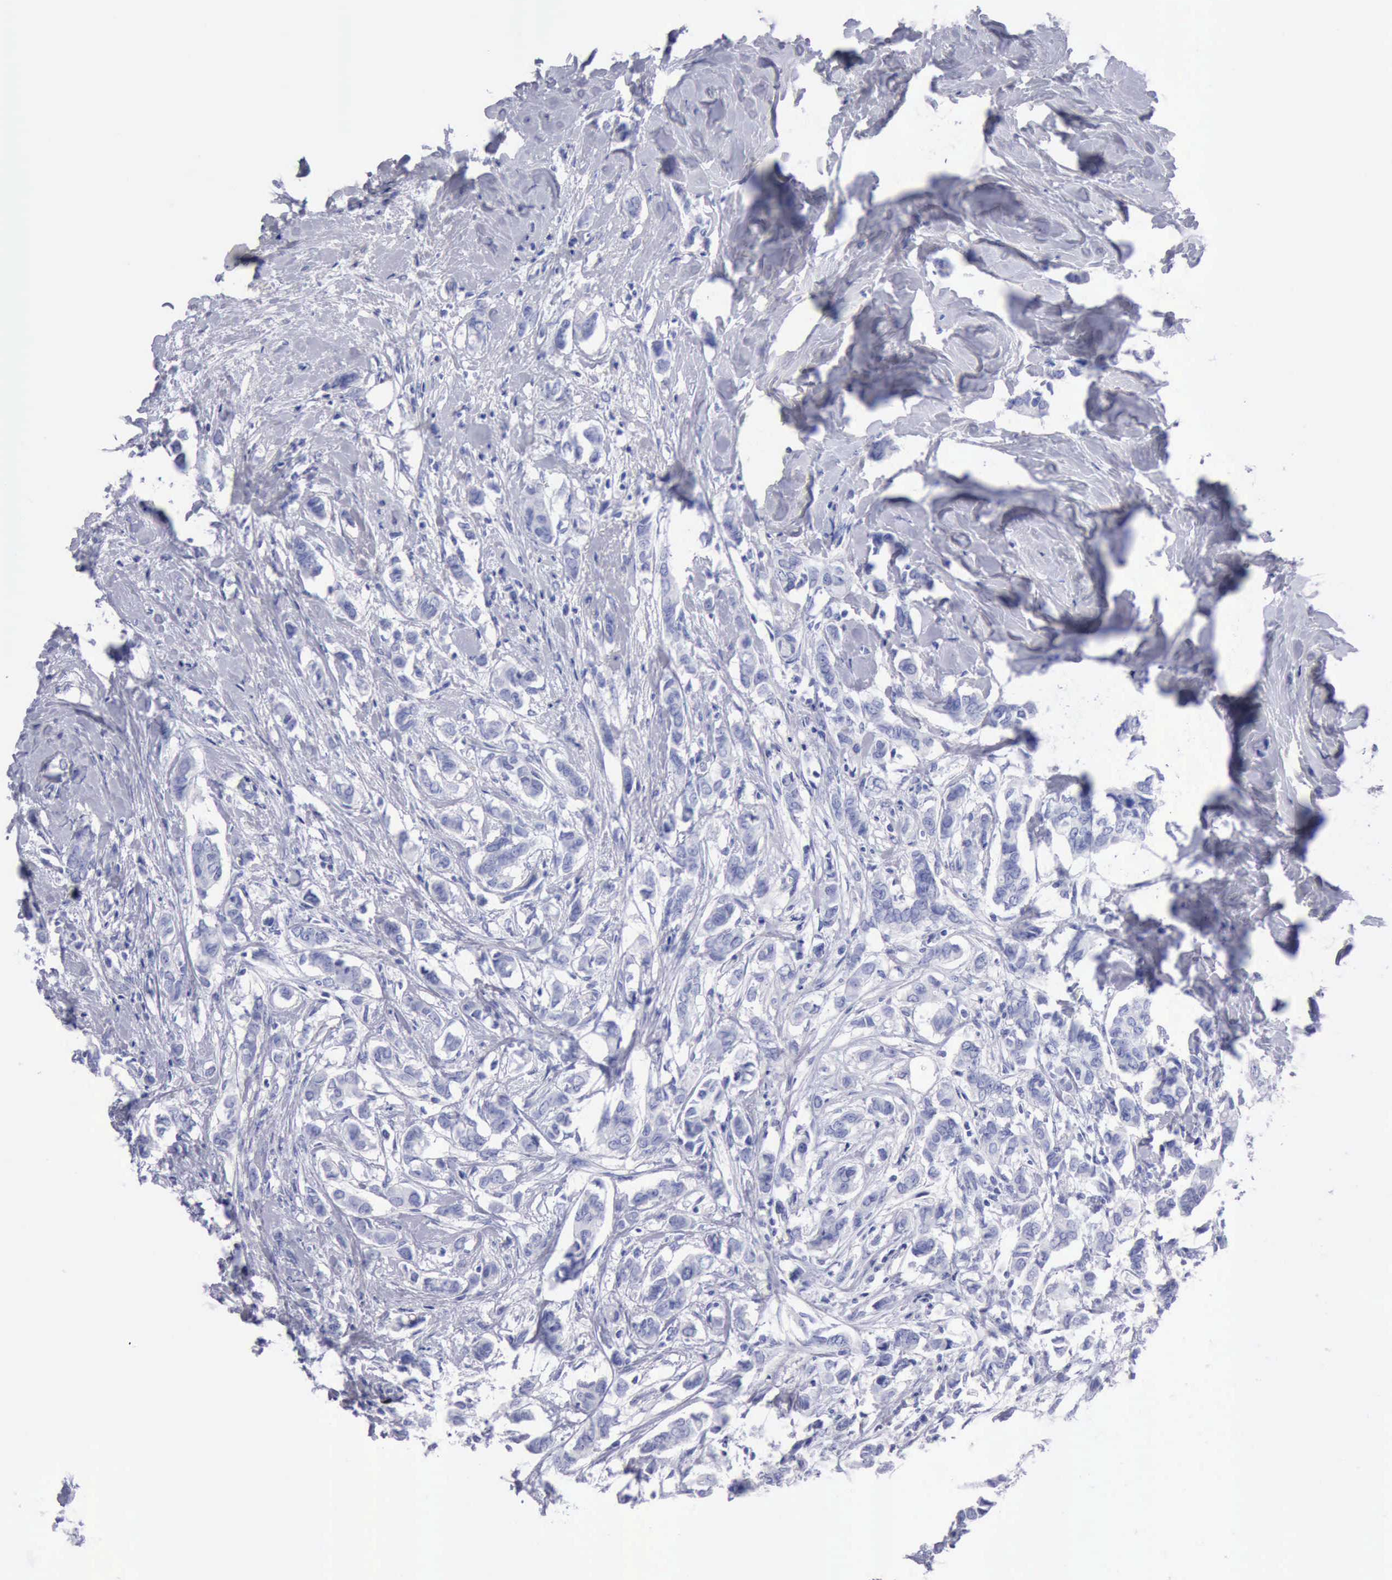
{"staining": {"intensity": "negative", "quantity": "none", "location": "none"}, "tissue": "breast cancer", "cell_type": "Tumor cells", "image_type": "cancer", "snomed": [{"axis": "morphology", "description": "Duct carcinoma"}, {"axis": "topography", "description": "Breast"}], "caption": "Immunohistochemistry (IHC) histopathology image of breast infiltrating ductal carcinoma stained for a protein (brown), which shows no positivity in tumor cells. (IHC, brightfield microscopy, high magnification).", "gene": "CYP19A1", "patient": {"sex": "female", "age": 84}}